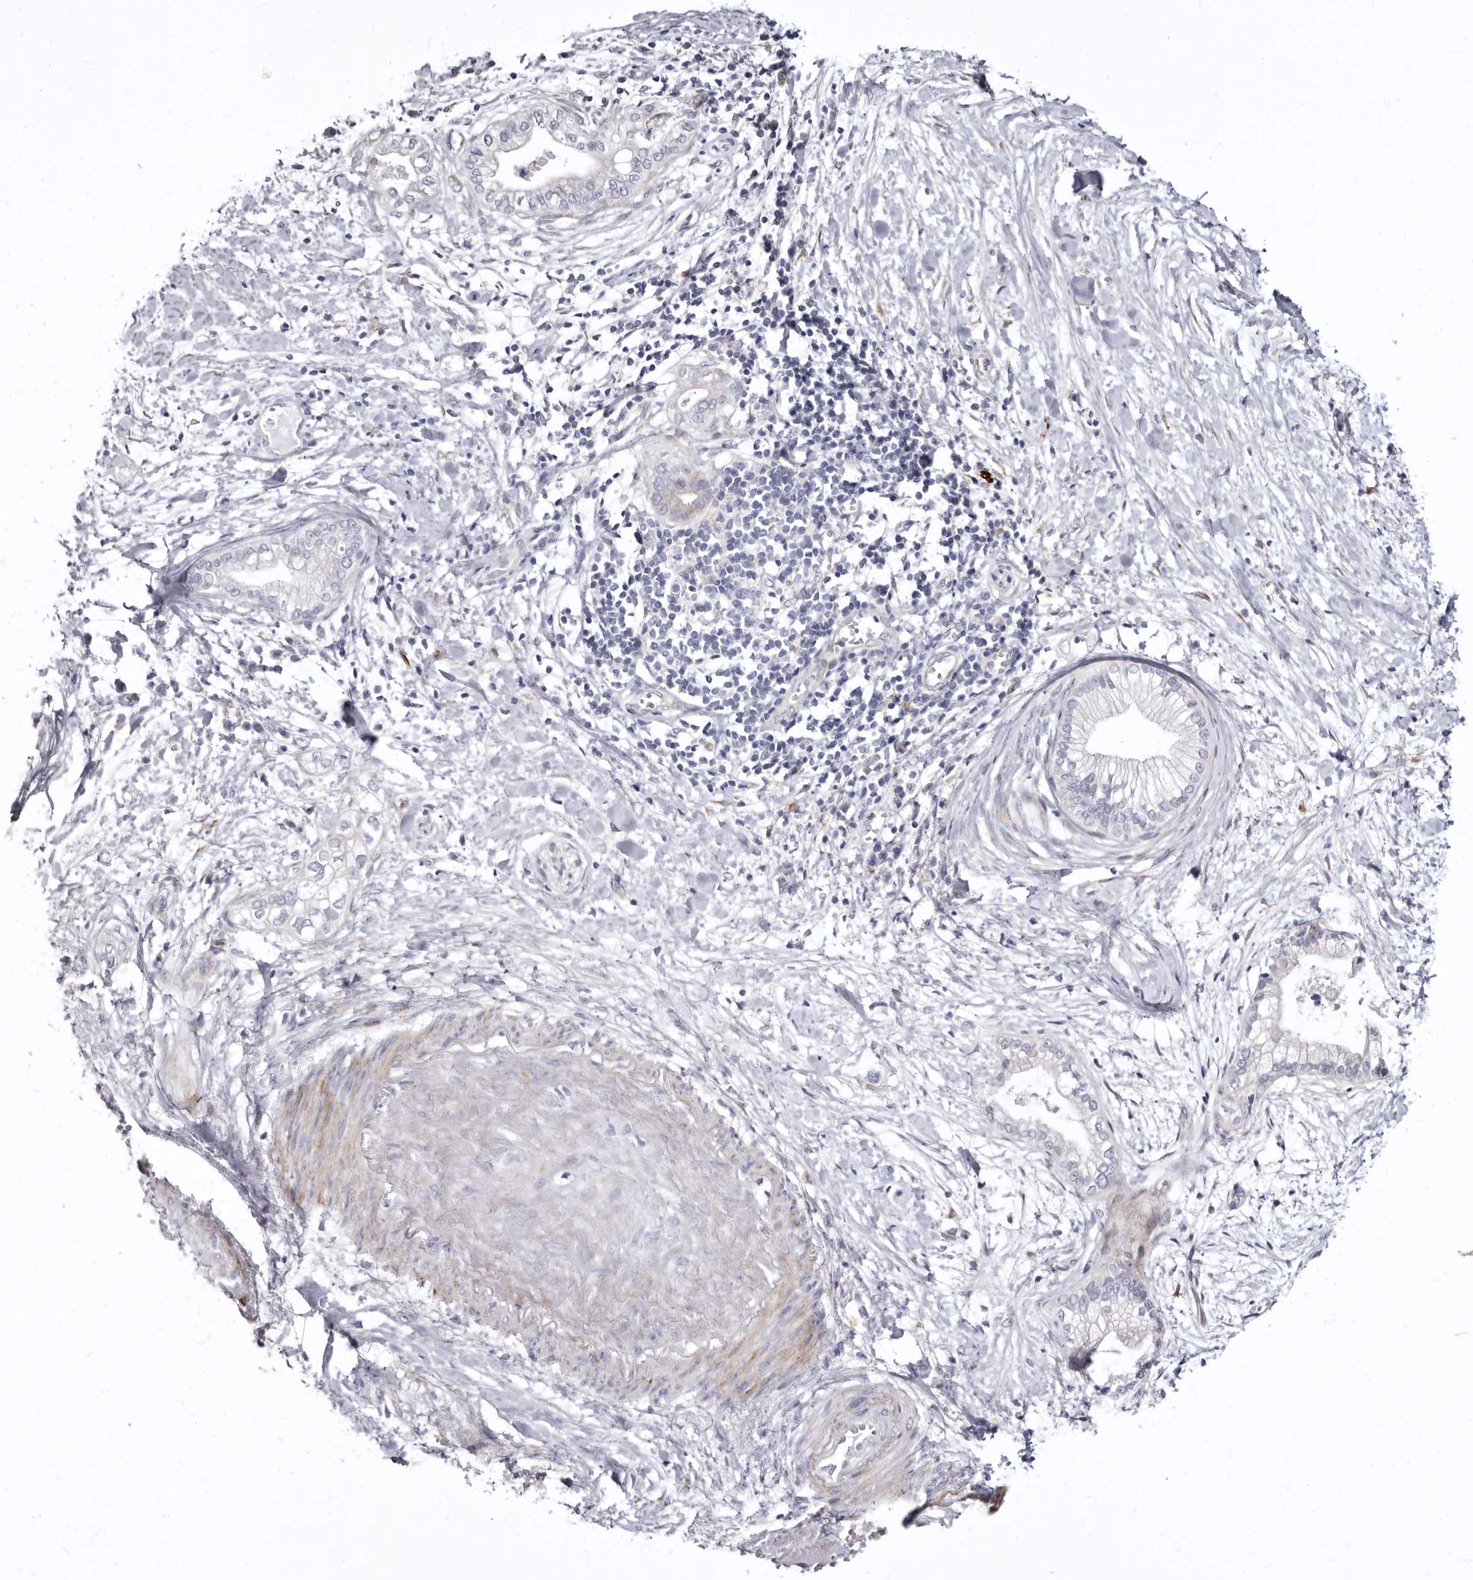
{"staining": {"intensity": "negative", "quantity": "none", "location": "none"}, "tissue": "pancreatic cancer", "cell_type": "Tumor cells", "image_type": "cancer", "snomed": [{"axis": "morphology", "description": "Adenocarcinoma, NOS"}, {"axis": "topography", "description": "Pancreas"}], "caption": "DAB (3,3'-diaminobenzidine) immunohistochemical staining of human pancreatic adenocarcinoma reveals no significant positivity in tumor cells.", "gene": "AIDA", "patient": {"sex": "male", "age": 68}}